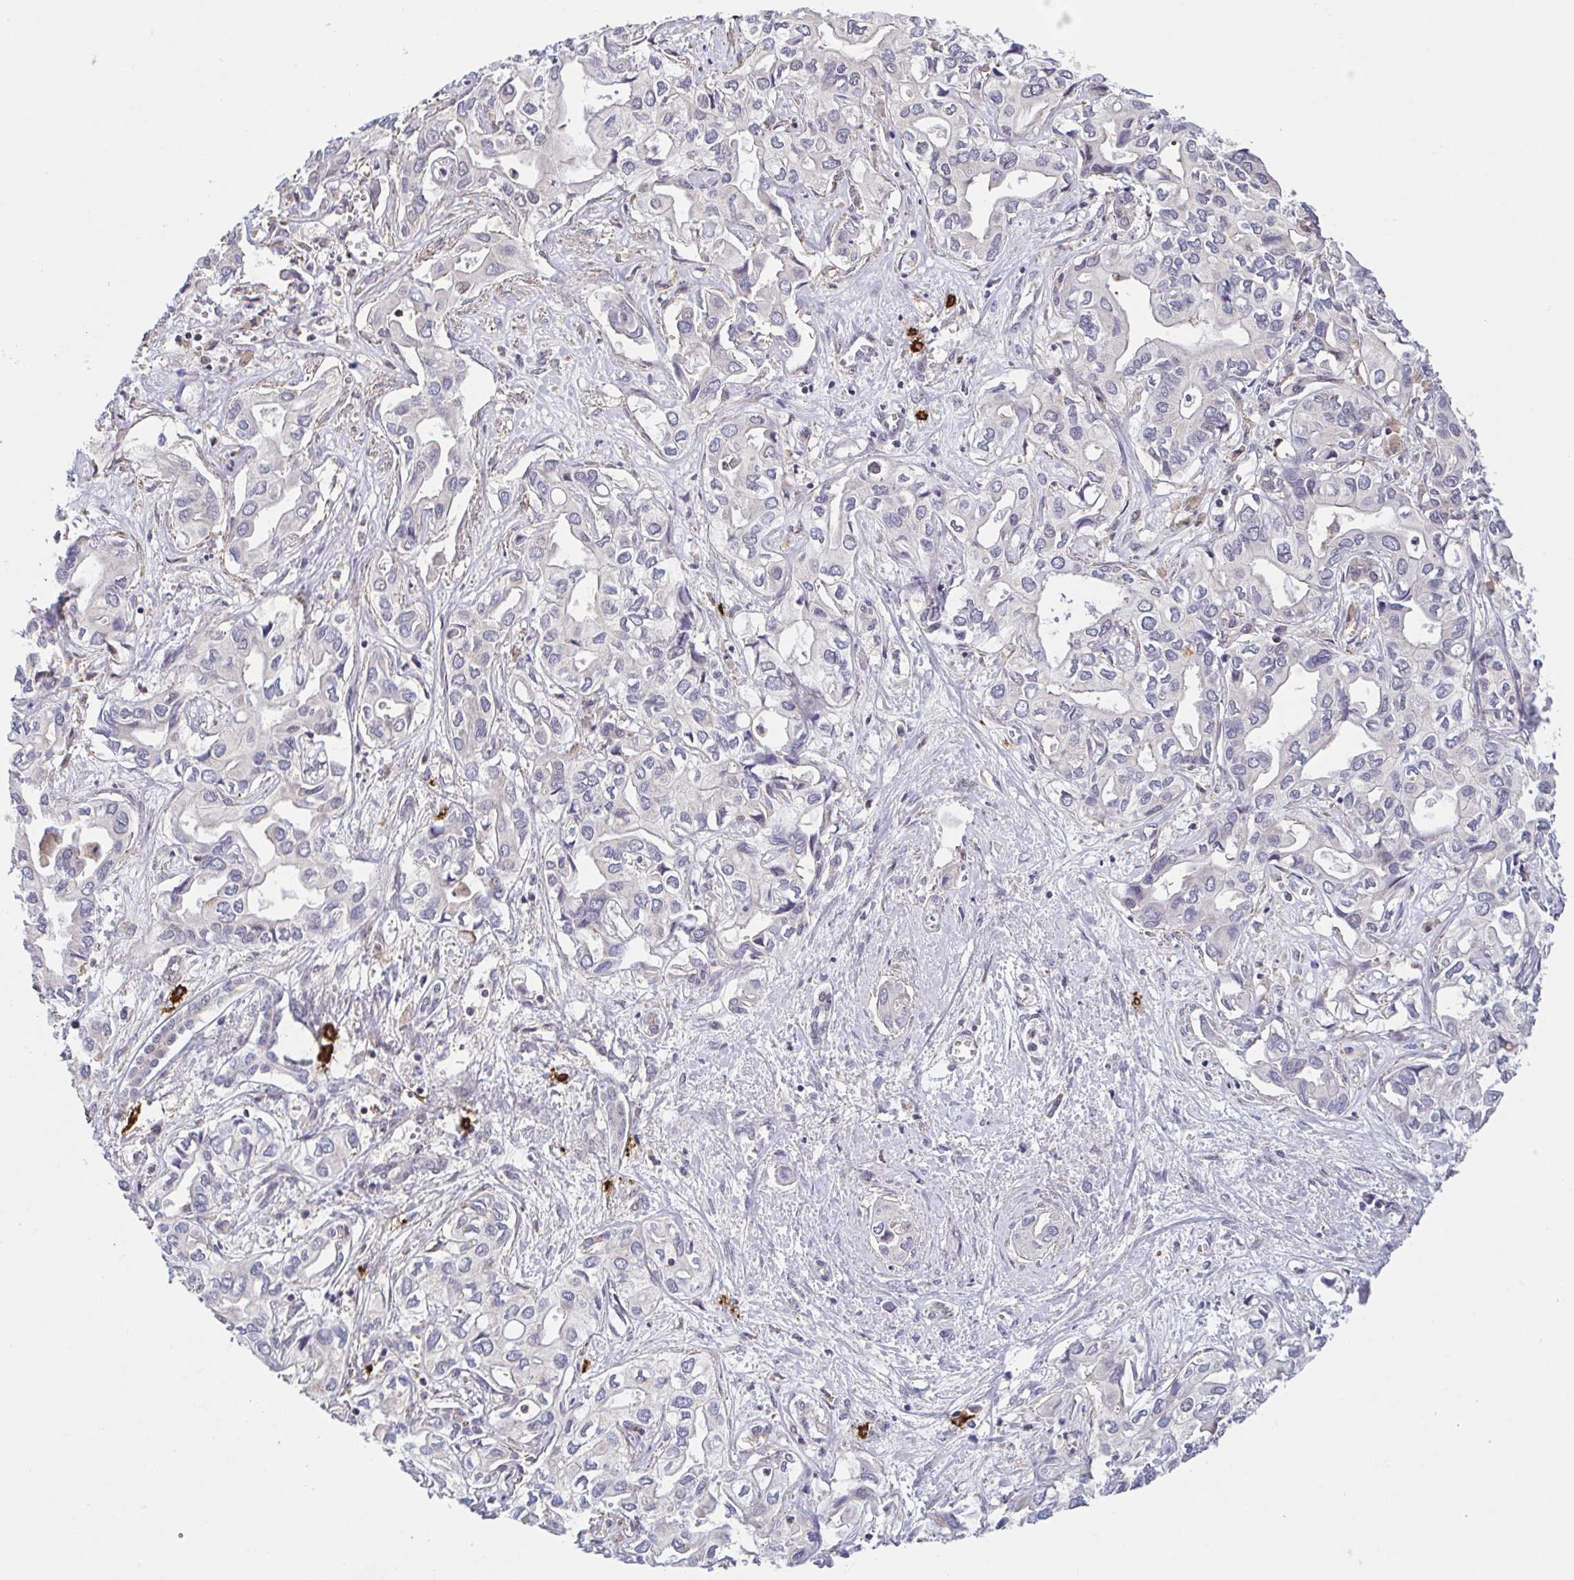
{"staining": {"intensity": "negative", "quantity": "none", "location": "none"}, "tissue": "liver cancer", "cell_type": "Tumor cells", "image_type": "cancer", "snomed": [{"axis": "morphology", "description": "Cholangiocarcinoma"}, {"axis": "topography", "description": "Liver"}], "caption": "This histopathology image is of liver cancer (cholangiocarcinoma) stained with immunohistochemistry (IHC) to label a protein in brown with the nuclei are counter-stained blue. There is no staining in tumor cells.", "gene": "PREPL", "patient": {"sex": "female", "age": 64}}